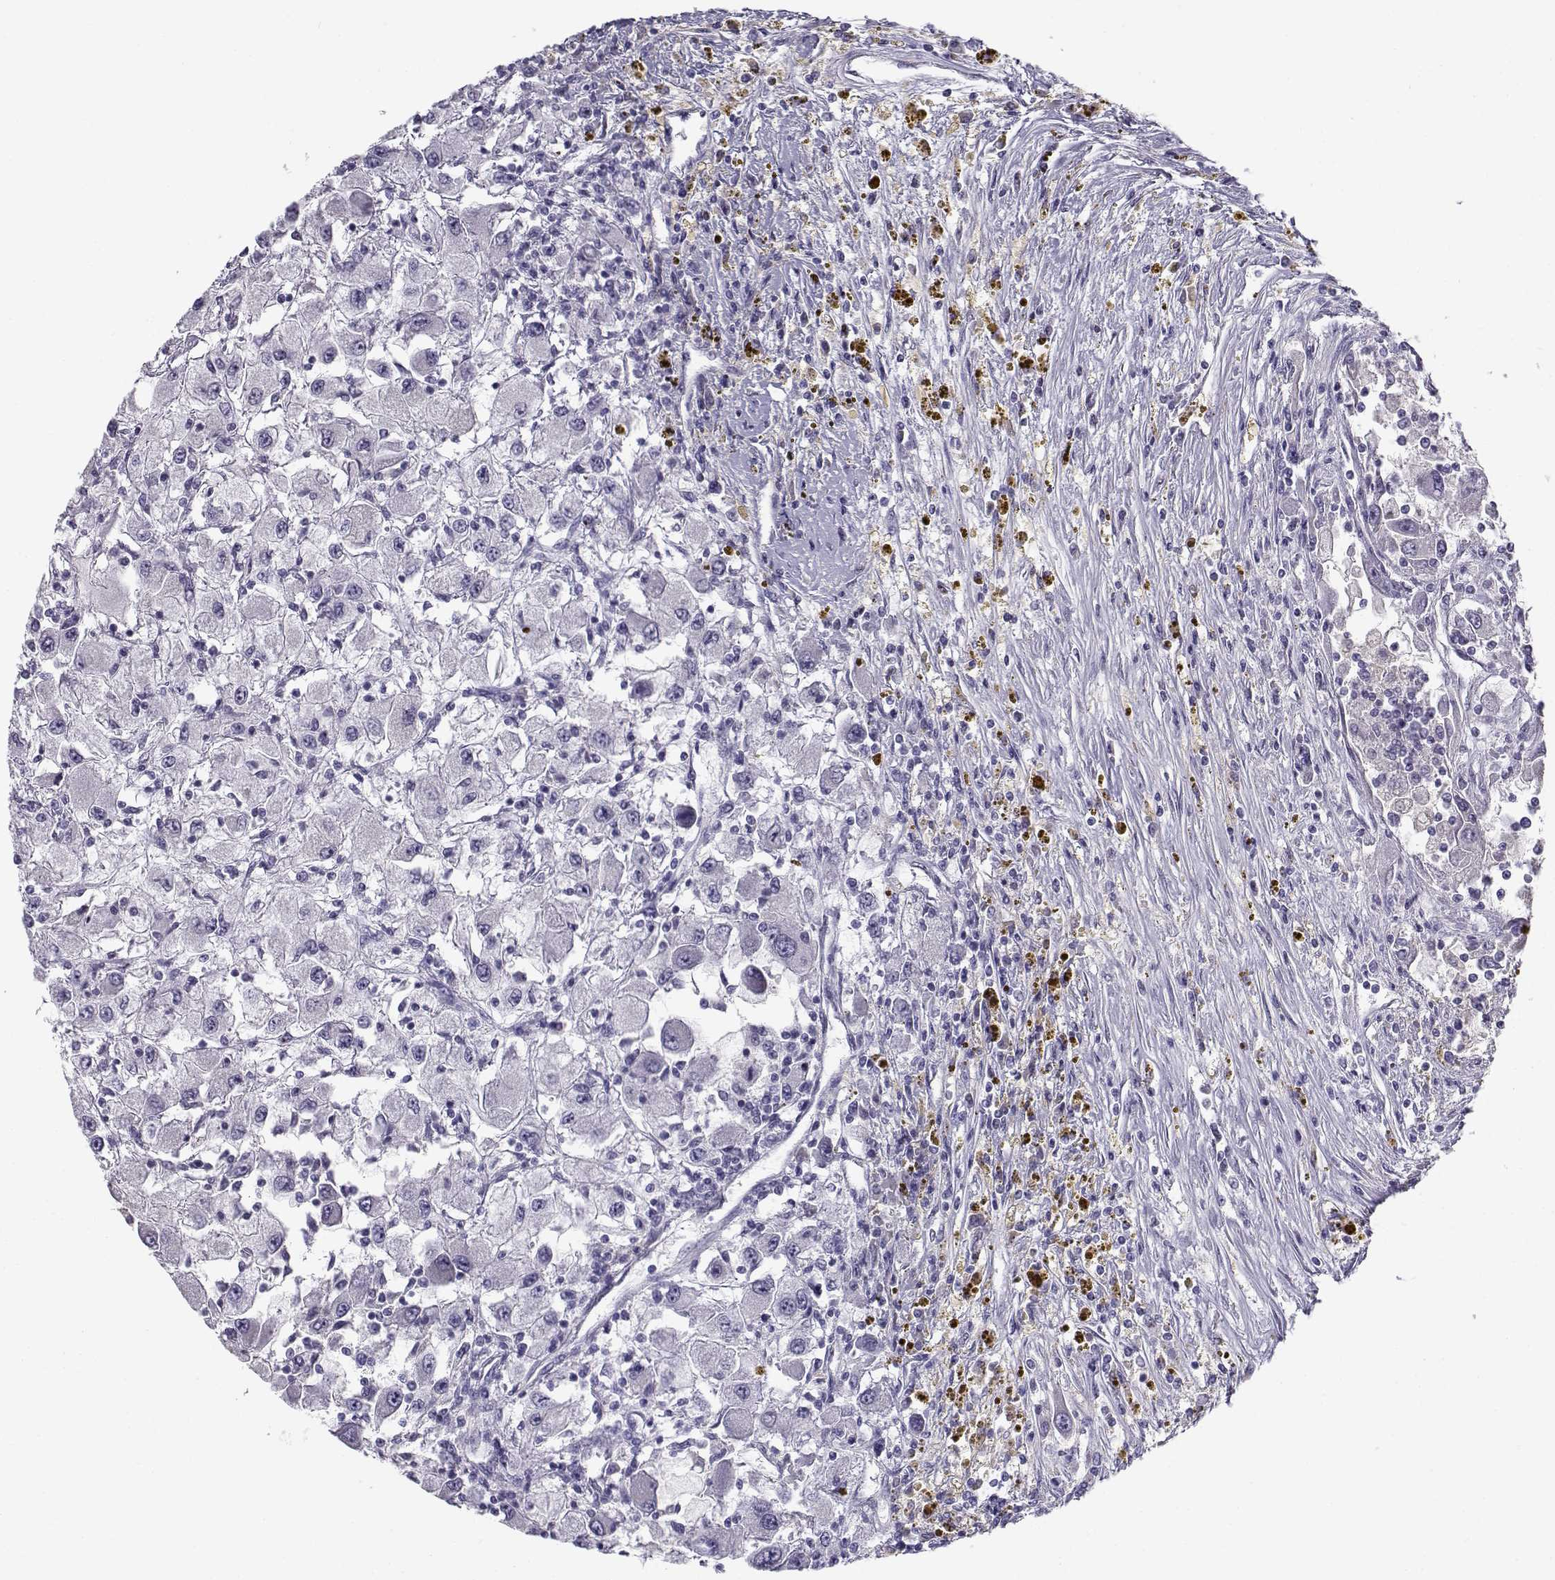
{"staining": {"intensity": "negative", "quantity": "none", "location": "none"}, "tissue": "renal cancer", "cell_type": "Tumor cells", "image_type": "cancer", "snomed": [{"axis": "morphology", "description": "Adenocarcinoma, NOS"}, {"axis": "topography", "description": "Kidney"}], "caption": "Tumor cells show no significant expression in renal adenocarcinoma. (DAB (3,3'-diaminobenzidine) IHC visualized using brightfield microscopy, high magnification).", "gene": "CFAP77", "patient": {"sex": "female", "age": 67}}